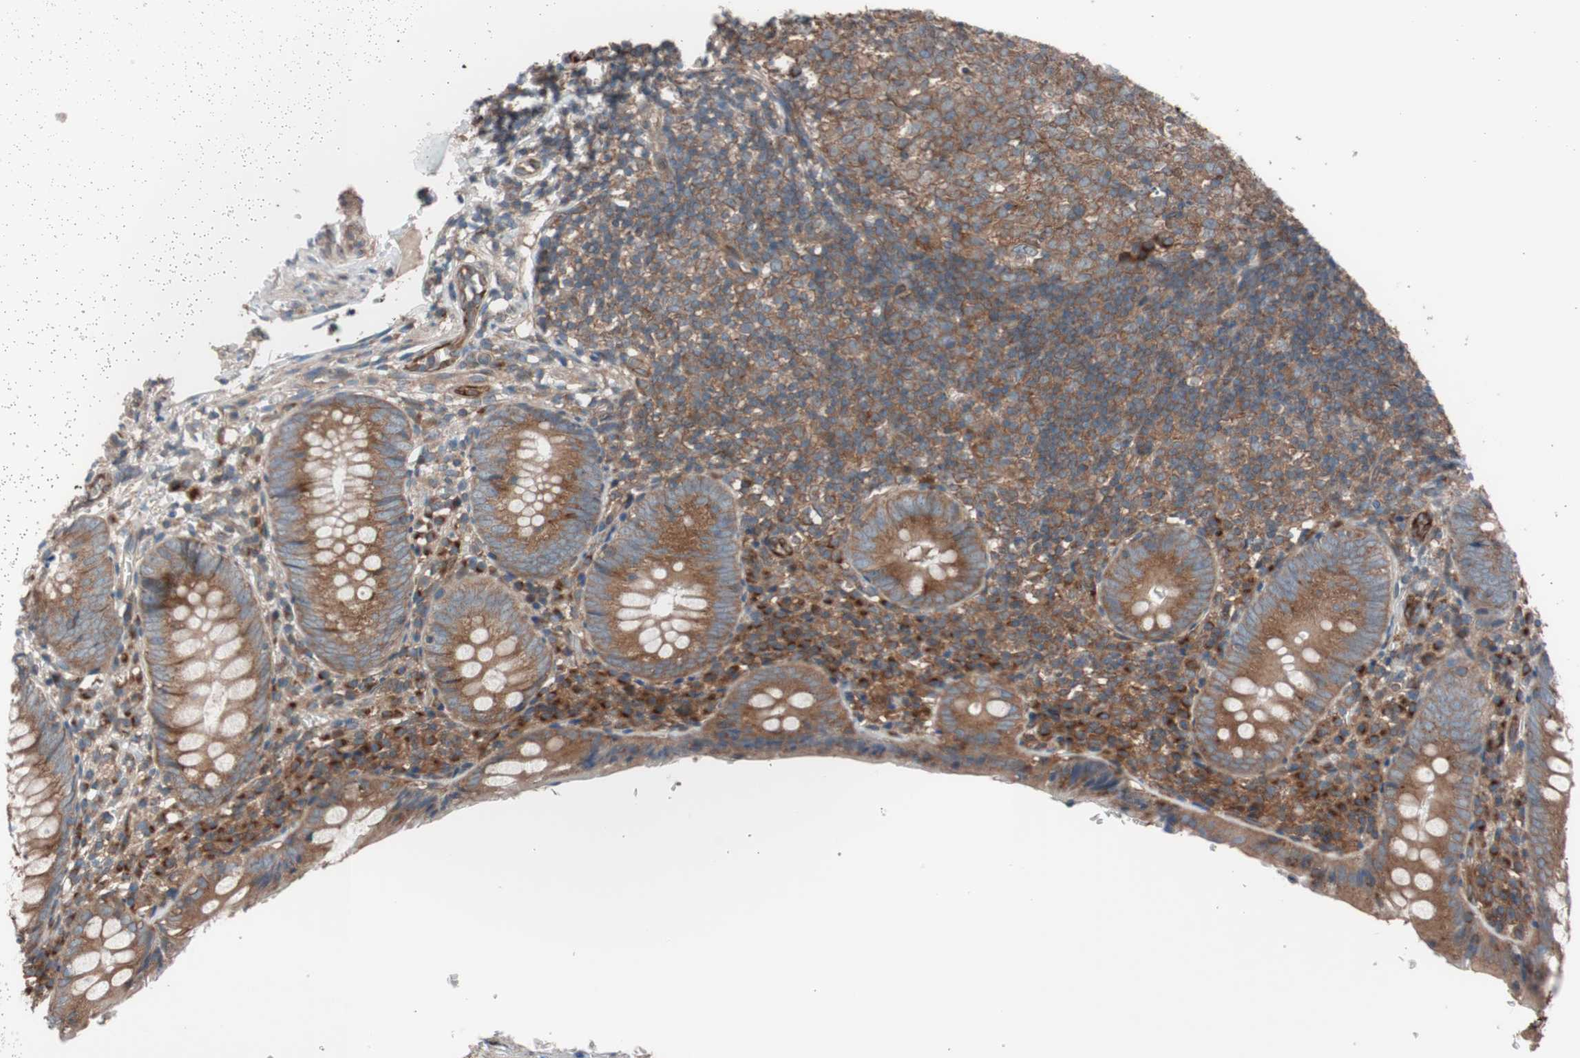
{"staining": {"intensity": "moderate", "quantity": ">75%", "location": "cytoplasmic/membranous"}, "tissue": "appendix", "cell_type": "Glandular cells", "image_type": "normal", "snomed": [{"axis": "morphology", "description": "Normal tissue, NOS"}, {"axis": "topography", "description": "Appendix"}], "caption": "A histopathology image of human appendix stained for a protein shows moderate cytoplasmic/membranous brown staining in glandular cells. (DAB IHC with brightfield microscopy, high magnification).", "gene": "SEC31A", "patient": {"sex": "female", "age": 10}}